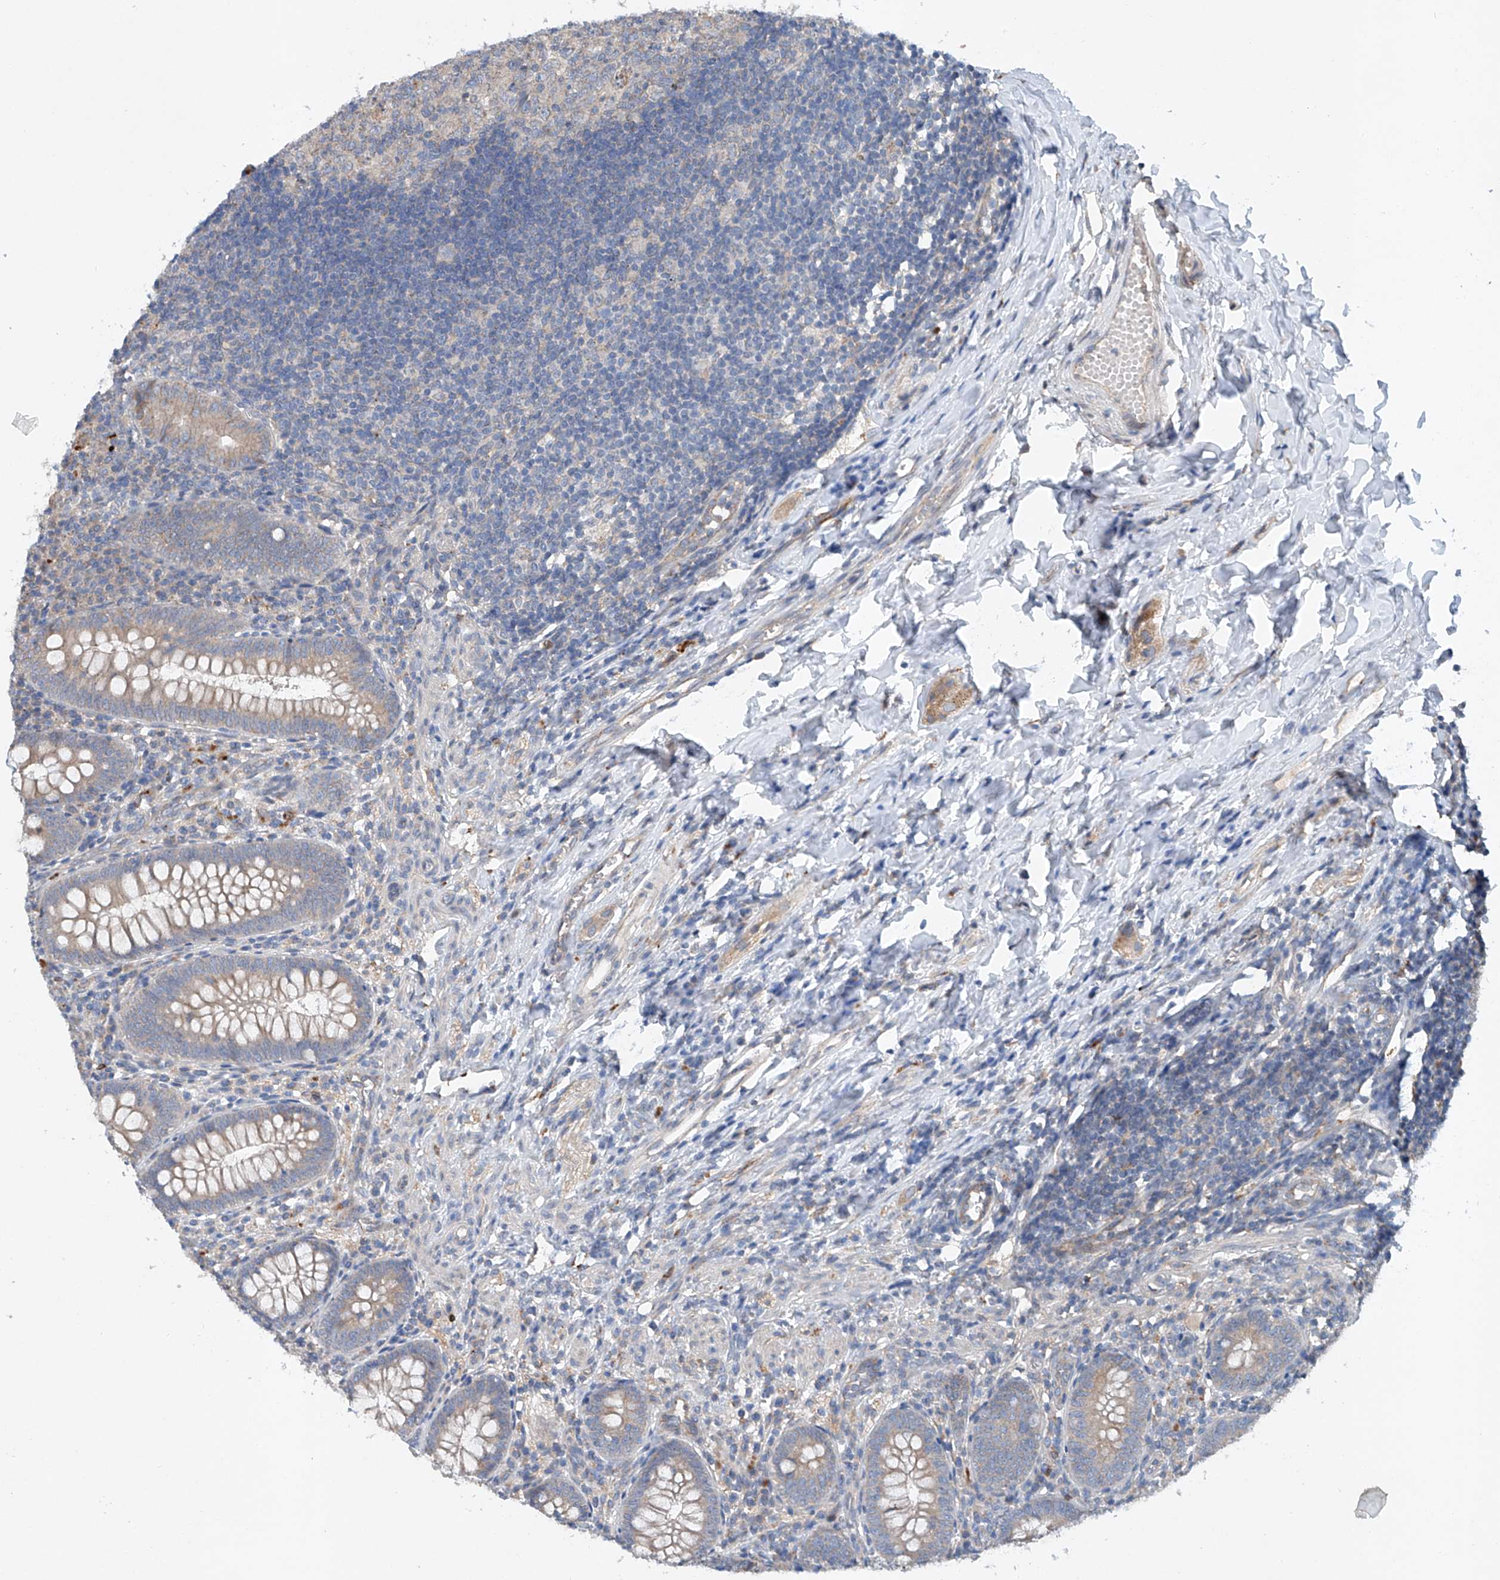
{"staining": {"intensity": "weak", "quantity": ">75%", "location": "cytoplasmic/membranous"}, "tissue": "appendix", "cell_type": "Glandular cells", "image_type": "normal", "snomed": [{"axis": "morphology", "description": "Normal tissue, NOS"}, {"axis": "topography", "description": "Appendix"}], "caption": "Immunohistochemical staining of unremarkable human appendix exhibits low levels of weak cytoplasmic/membranous positivity in approximately >75% of glandular cells. The protein is shown in brown color, while the nuclei are stained blue.", "gene": "CEP85L", "patient": {"sex": "male", "age": 14}}